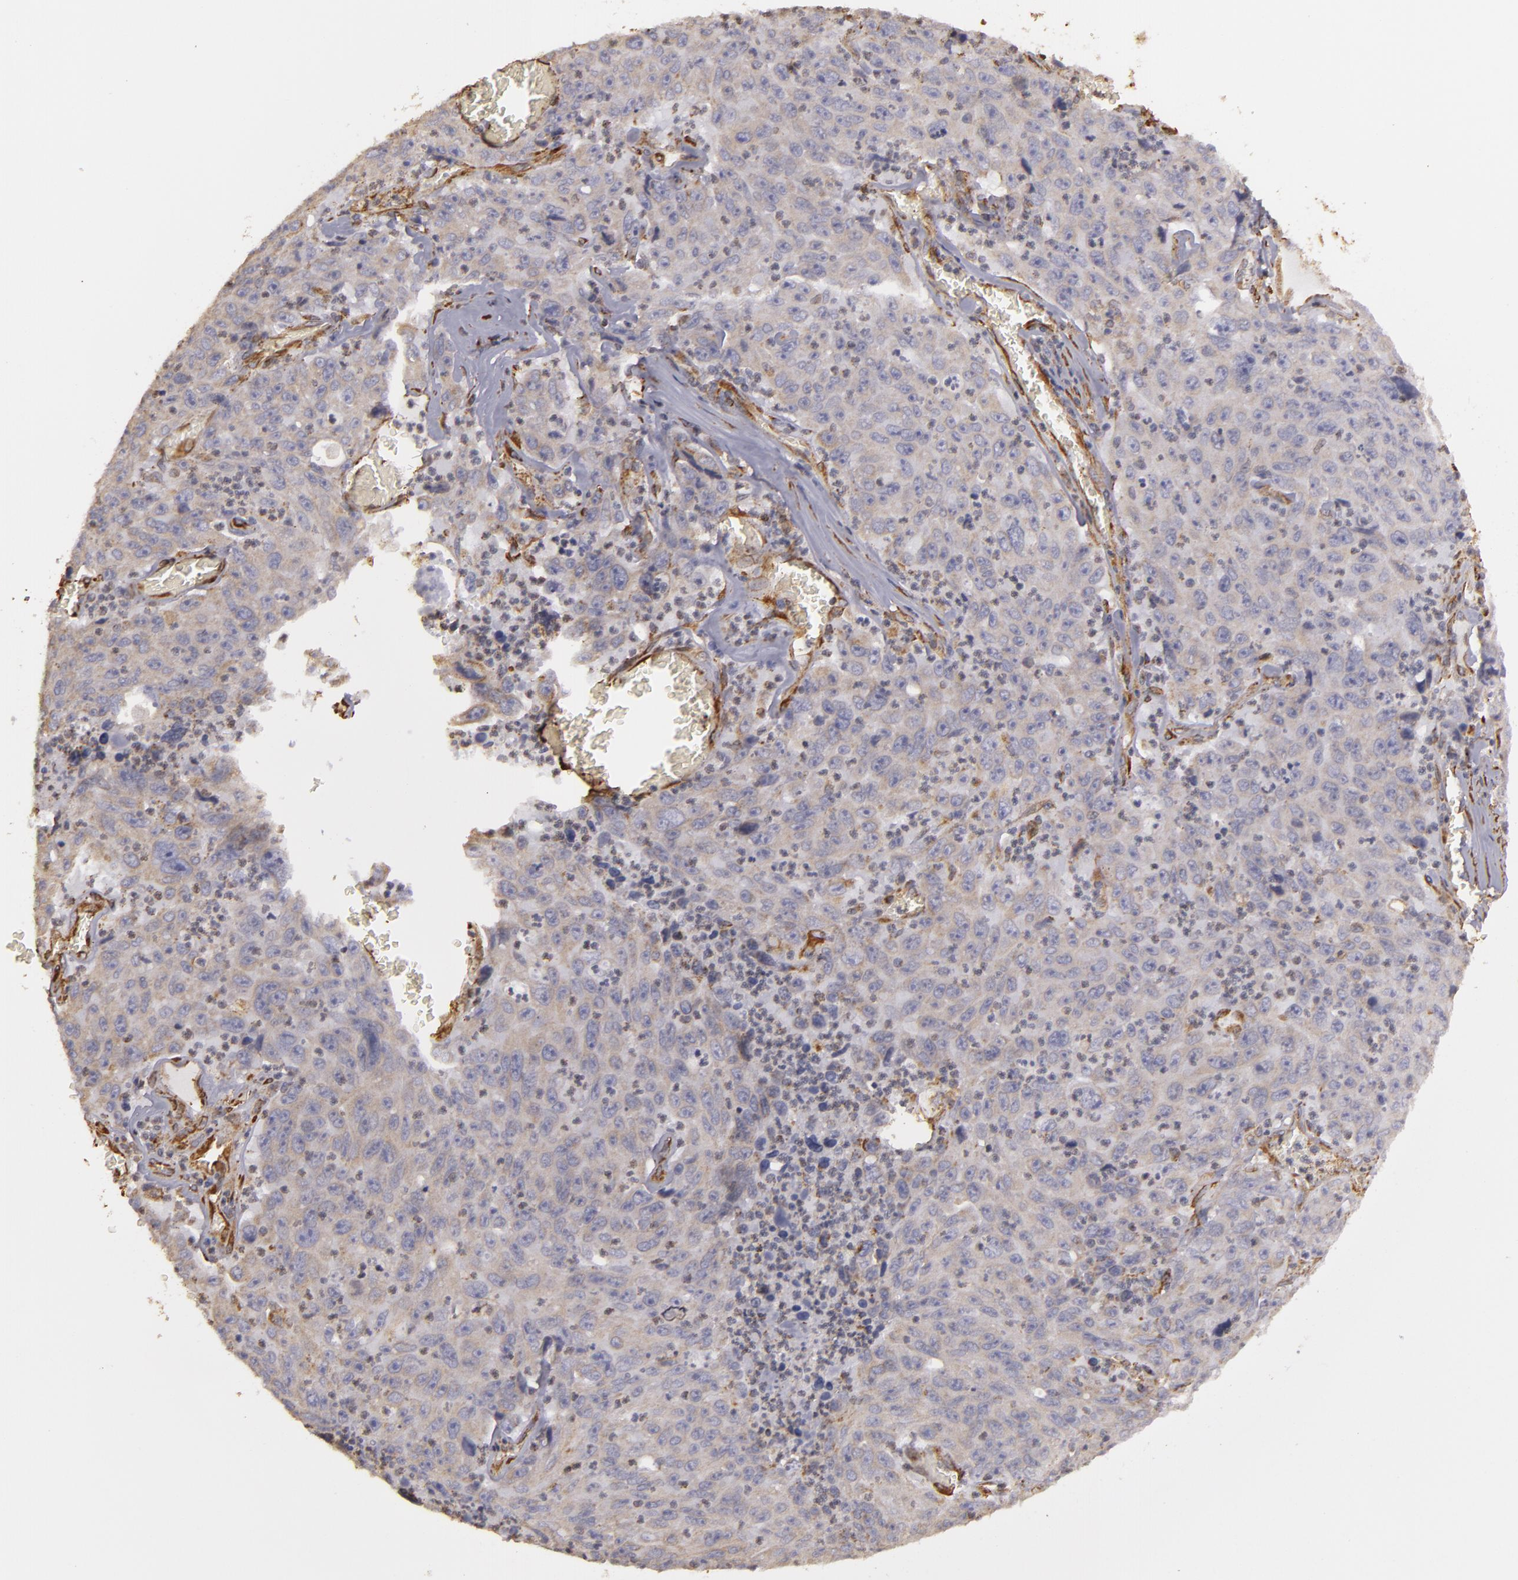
{"staining": {"intensity": "weak", "quantity": "25%-75%", "location": "cytoplasmic/membranous"}, "tissue": "lung cancer", "cell_type": "Tumor cells", "image_type": "cancer", "snomed": [{"axis": "morphology", "description": "Squamous cell carcinoma, NOS"}, {"axis": "topography", "description": "Lung"}], "caption": "Immunohistochemistry (IHC) (DAB) staining of lung cancer shows weak cytoplasmic/membranous protein positivity in approximately 25%-75% of tumor cells.", "gene": "CYB5R3", "patient": {"sex": "male", "age": 64}}